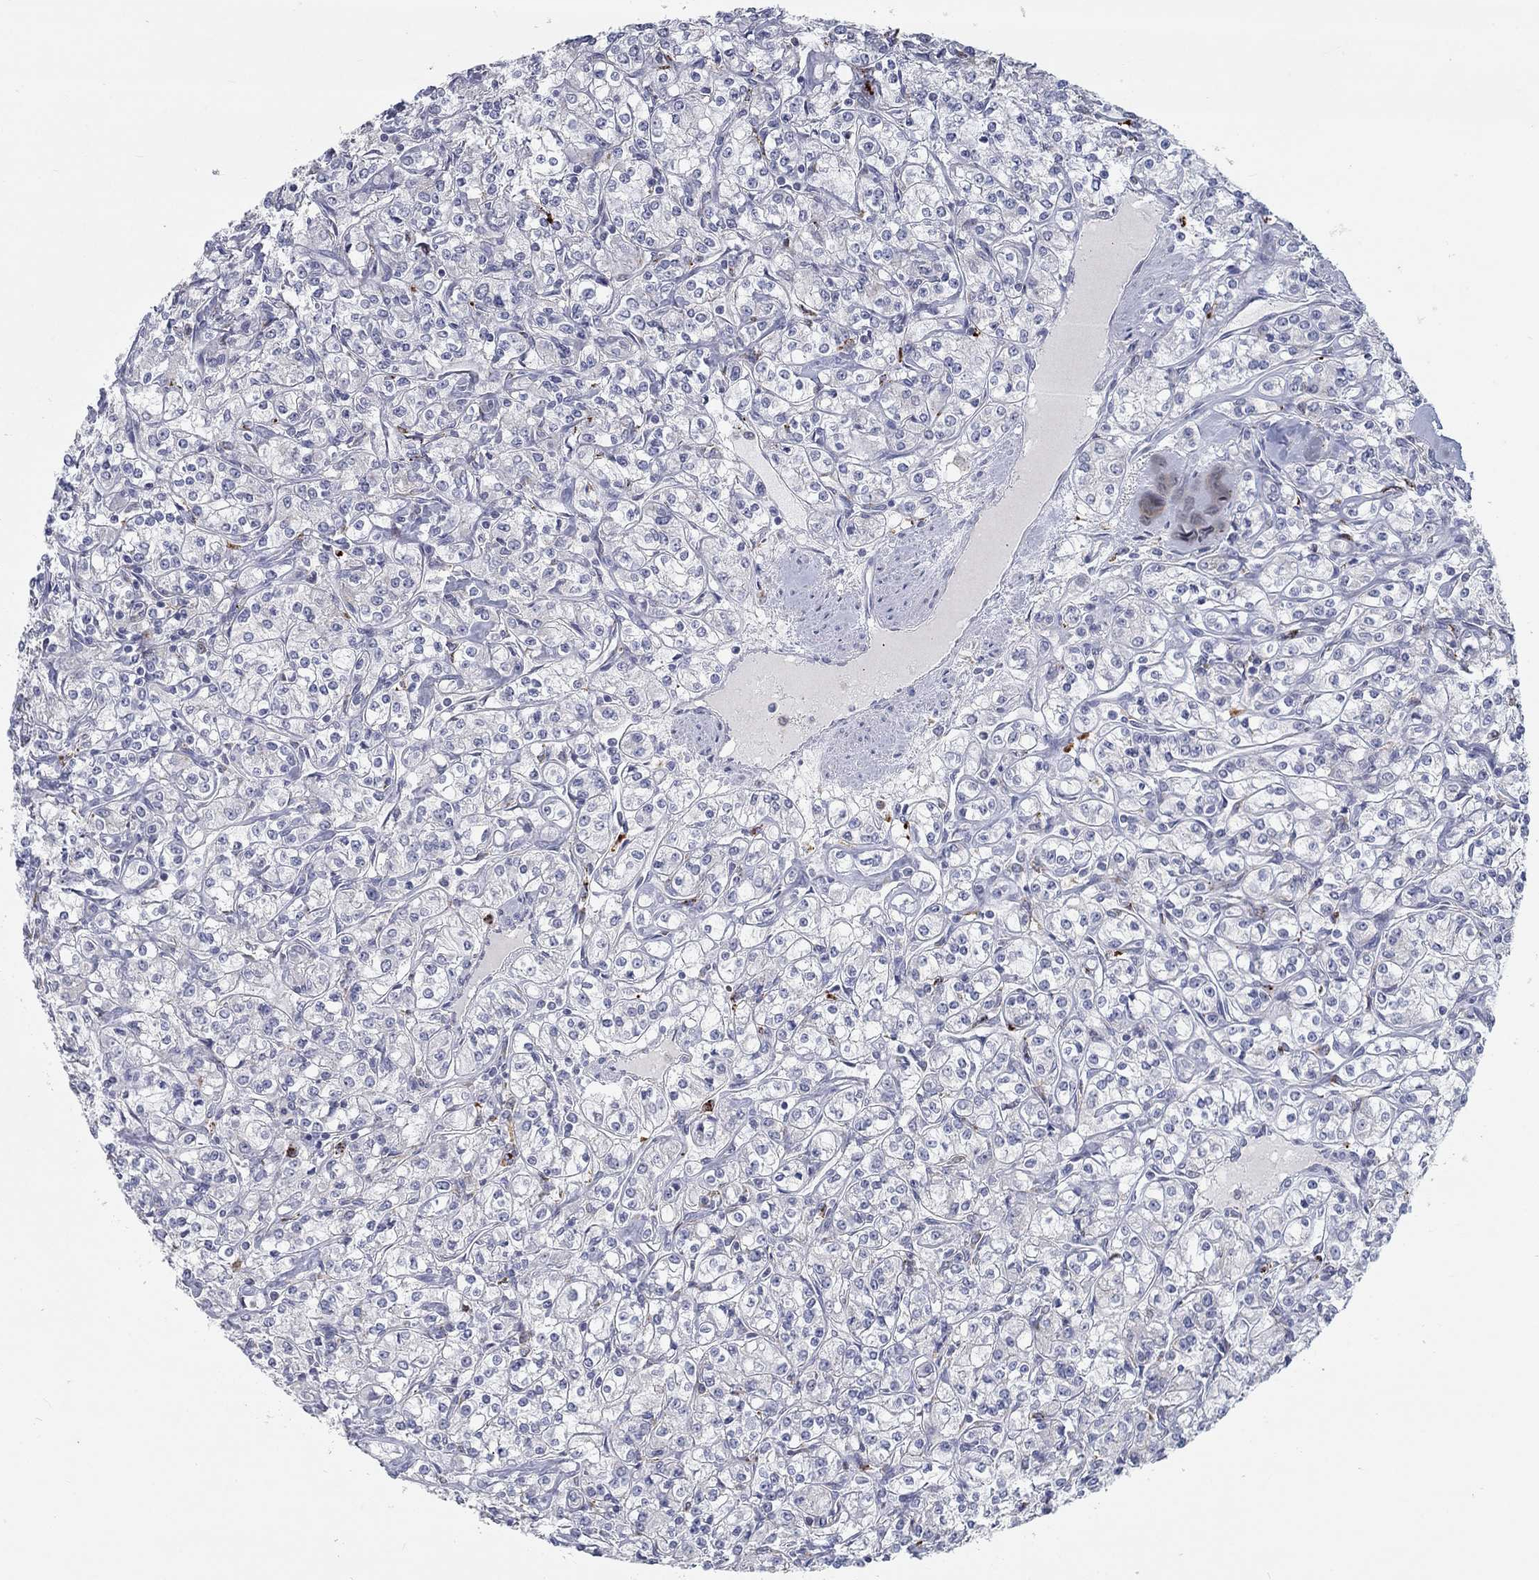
{"staining": {"intensity": "negative", "quantity": "none", "location": "none"}, "tissue": "renal cancer", "cell_type": "Tumor cells", "image_type": "cancer", "snomed": [{"axis": "morphology", "description": "Adenocarcinoma, NOS"}, {"axis": "topography", "description": "Kidney"}], "caption": "The photomicrograph exhibits no staining of tumor cells in adenocarcinoma (renal).", "gene": "MTSS2", "patient": {"sex": "male", "age": 77}}